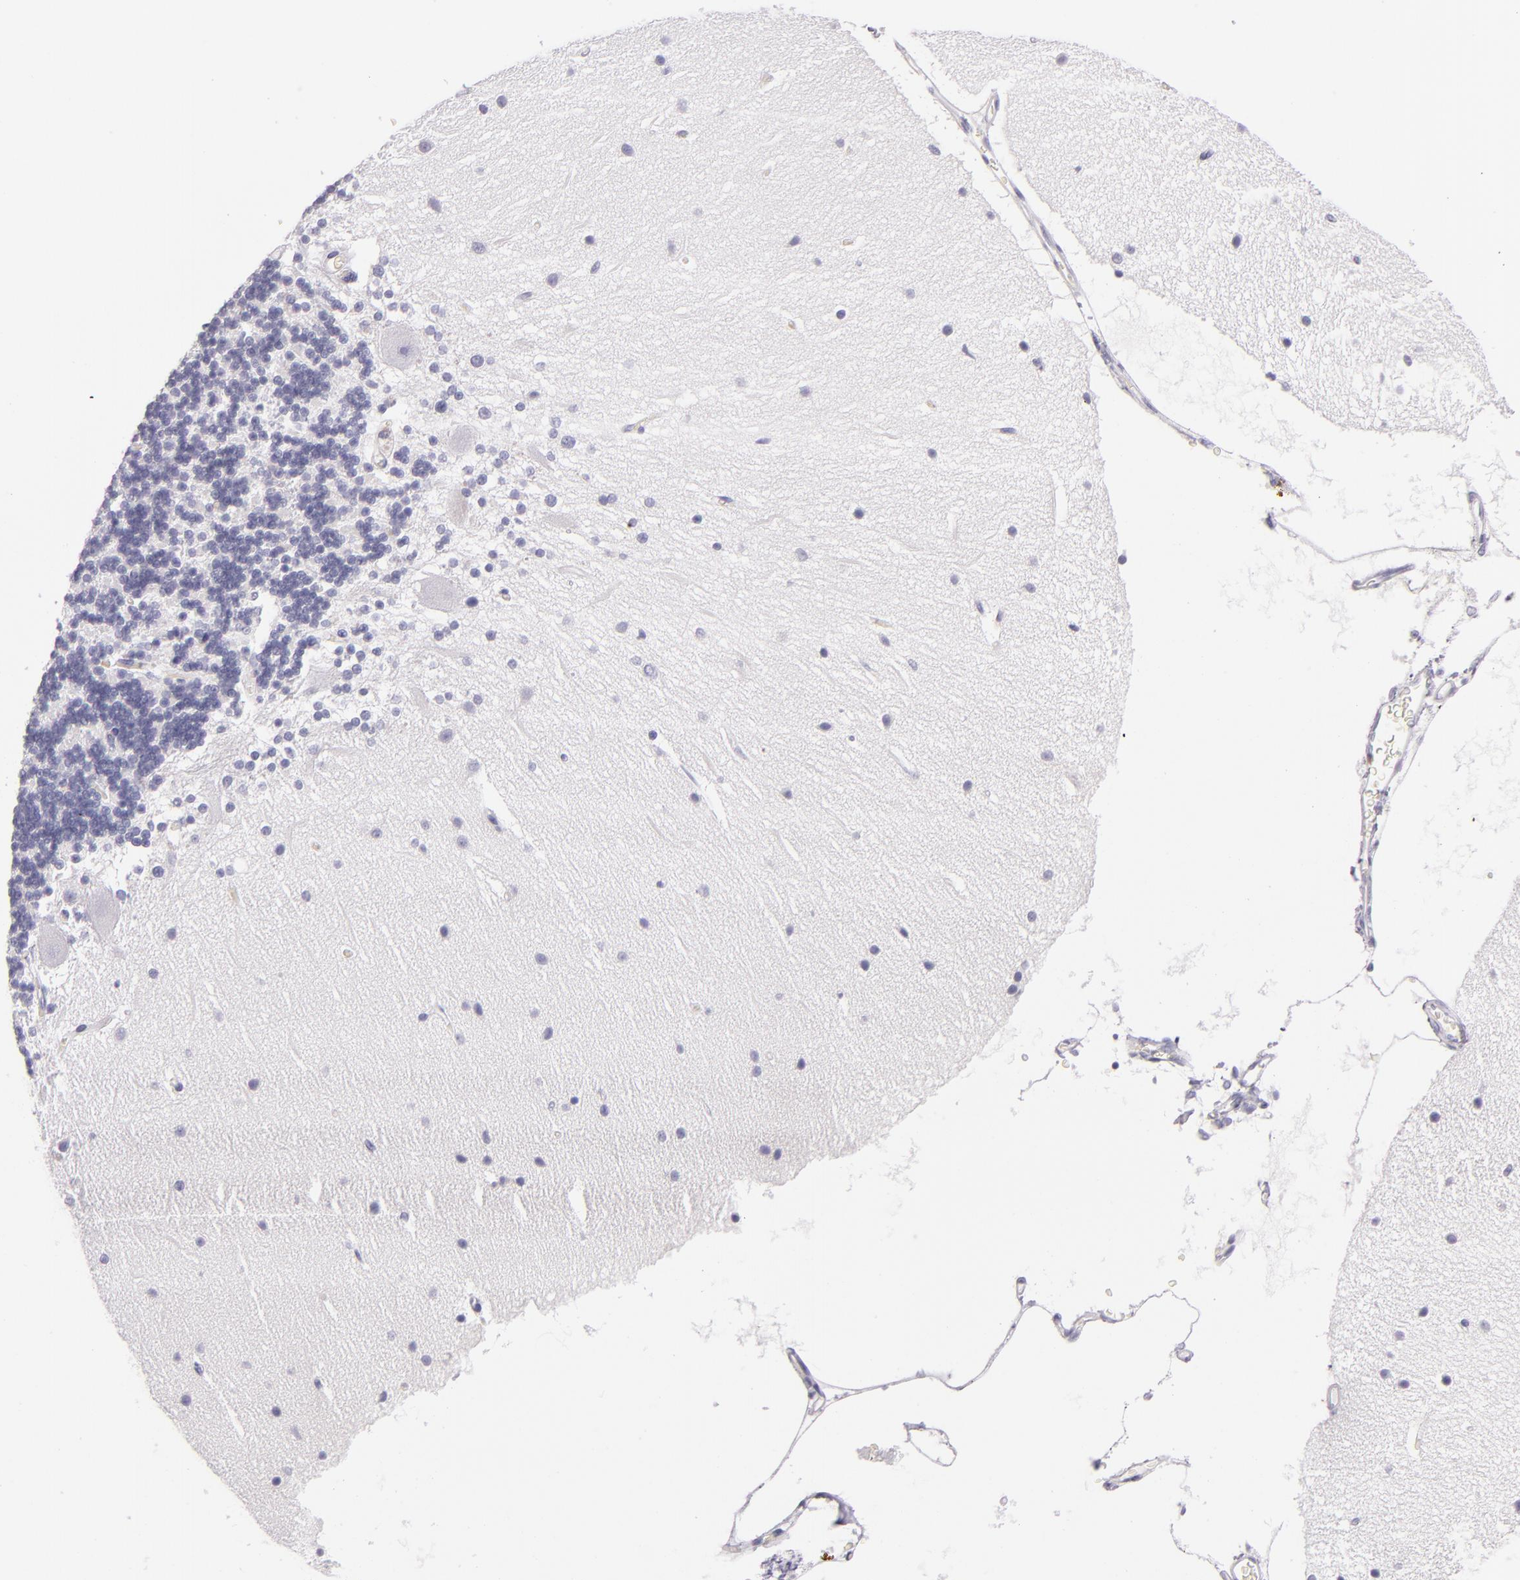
{"staining": {"intensity": "negative", "quantity": "none", "location": "none"}, "tissue": "cerebellum", "cell_type": "Cells in granular layer", "image_type": "normal", "snomed": [{"axis": "morphology", "description": "Normal tissue, NOS"}, {"axis": "topography", "description": "Cerebellum"}], "caption": "This is an immunohistochemistry micrograph of benign cerebellum. There is no expression in cells in granular layer.", "gene": "CDH3", "patient": {"sex": "female", "age": 54}}